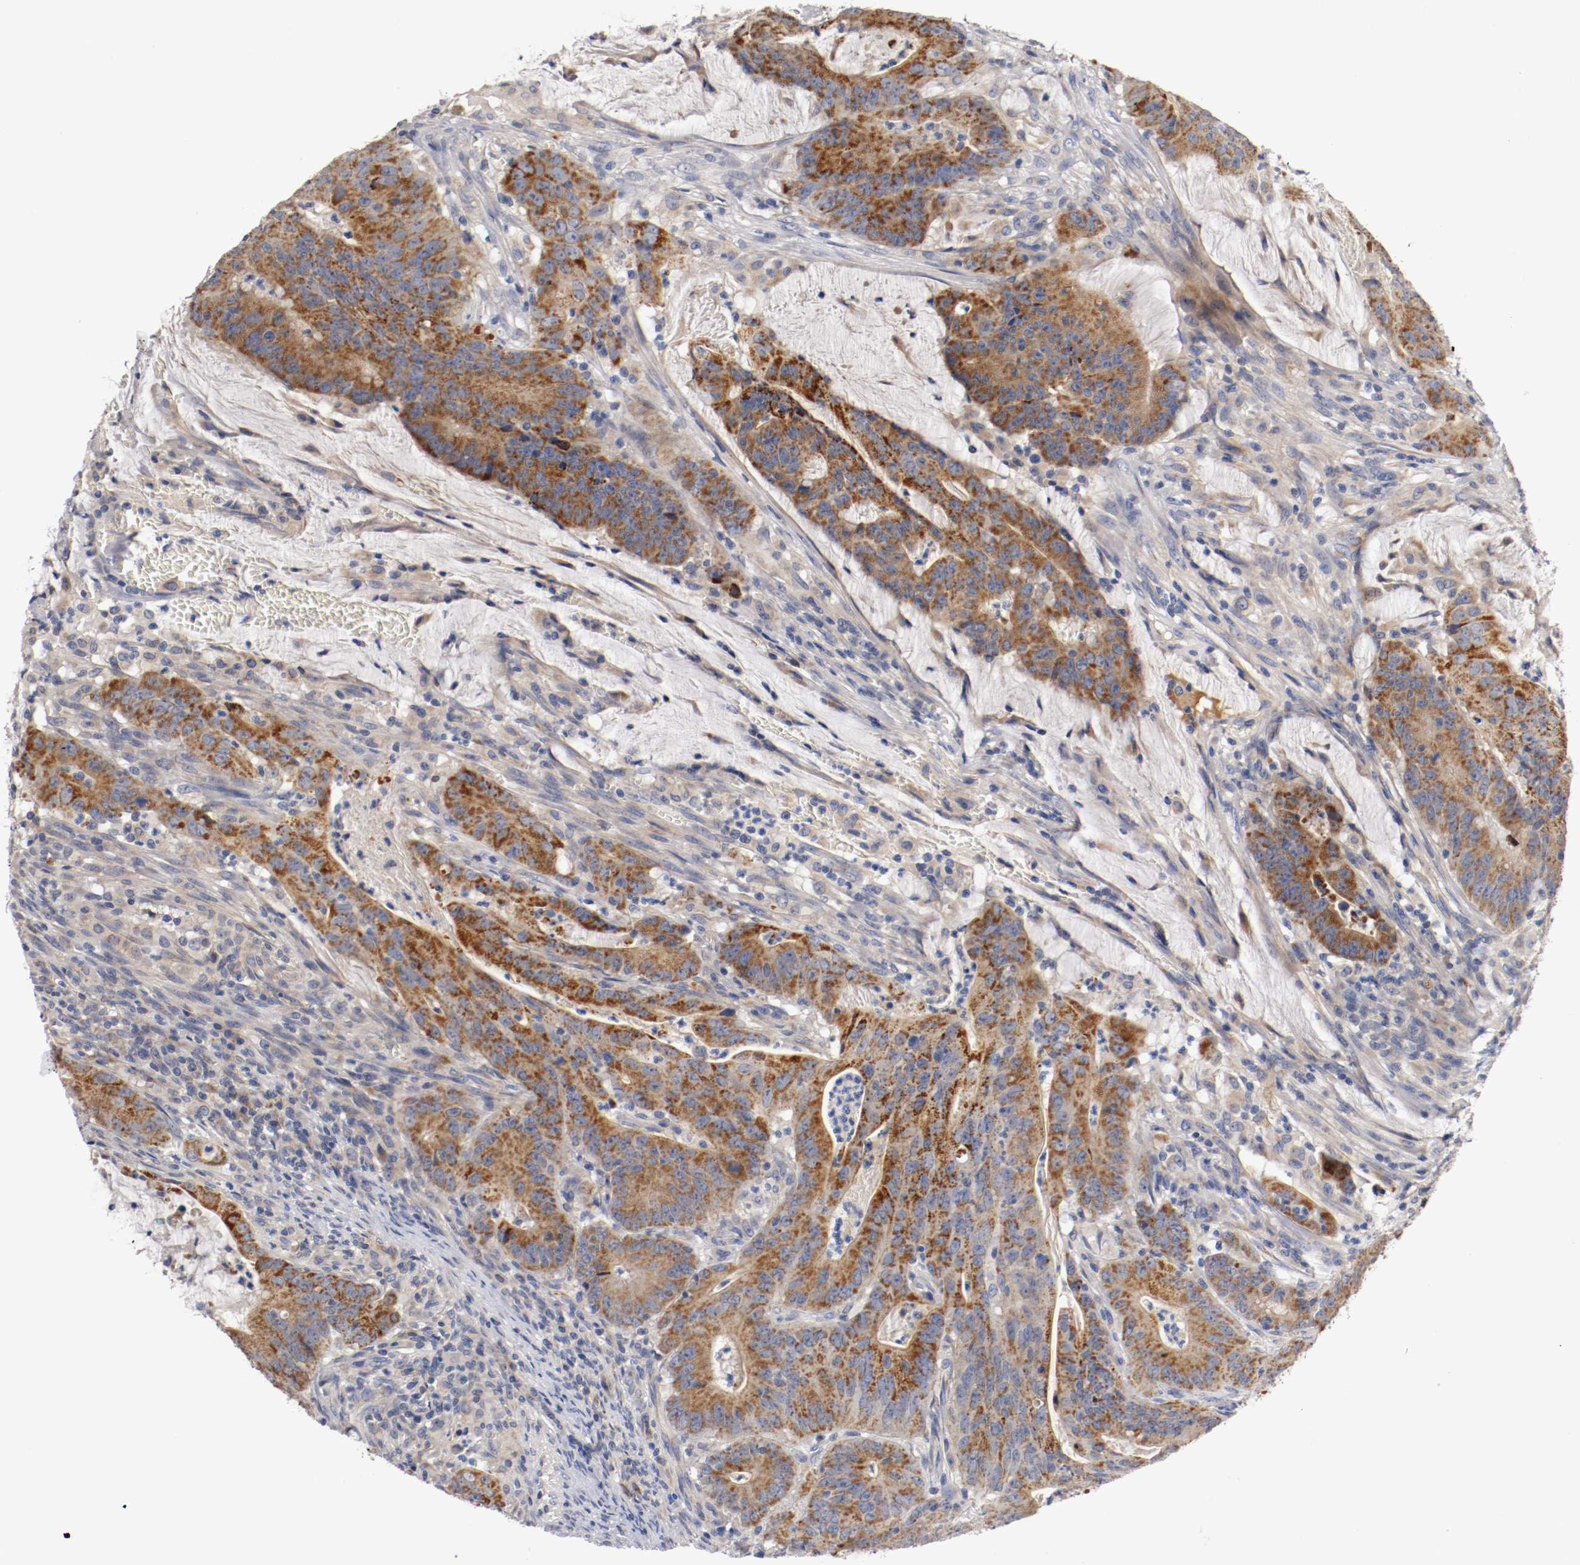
{"staining": {"intensity": "strong", "quantity": ">75%", "location": "cytoplasmic/membranous"}, "tissue": "colorectal cancer", "cell_type": "Tumor cells", "image_type": "cancer", "snomed": [{"axis": "morphology", "description": "Adenocarcinoma, NOS"}, {"axis": "topography", "description": "Colon"}], "caption": "This image exhibits colorectal adenocarcinoma stained with IHC to label a protein in brown. The cytoplasmic/membranous of tumor cells show strong positivity for the protein. Nuclei are counter-stained blue.", "gene": "PCSK6", "patient": {"sex": "male", "age": 45}}